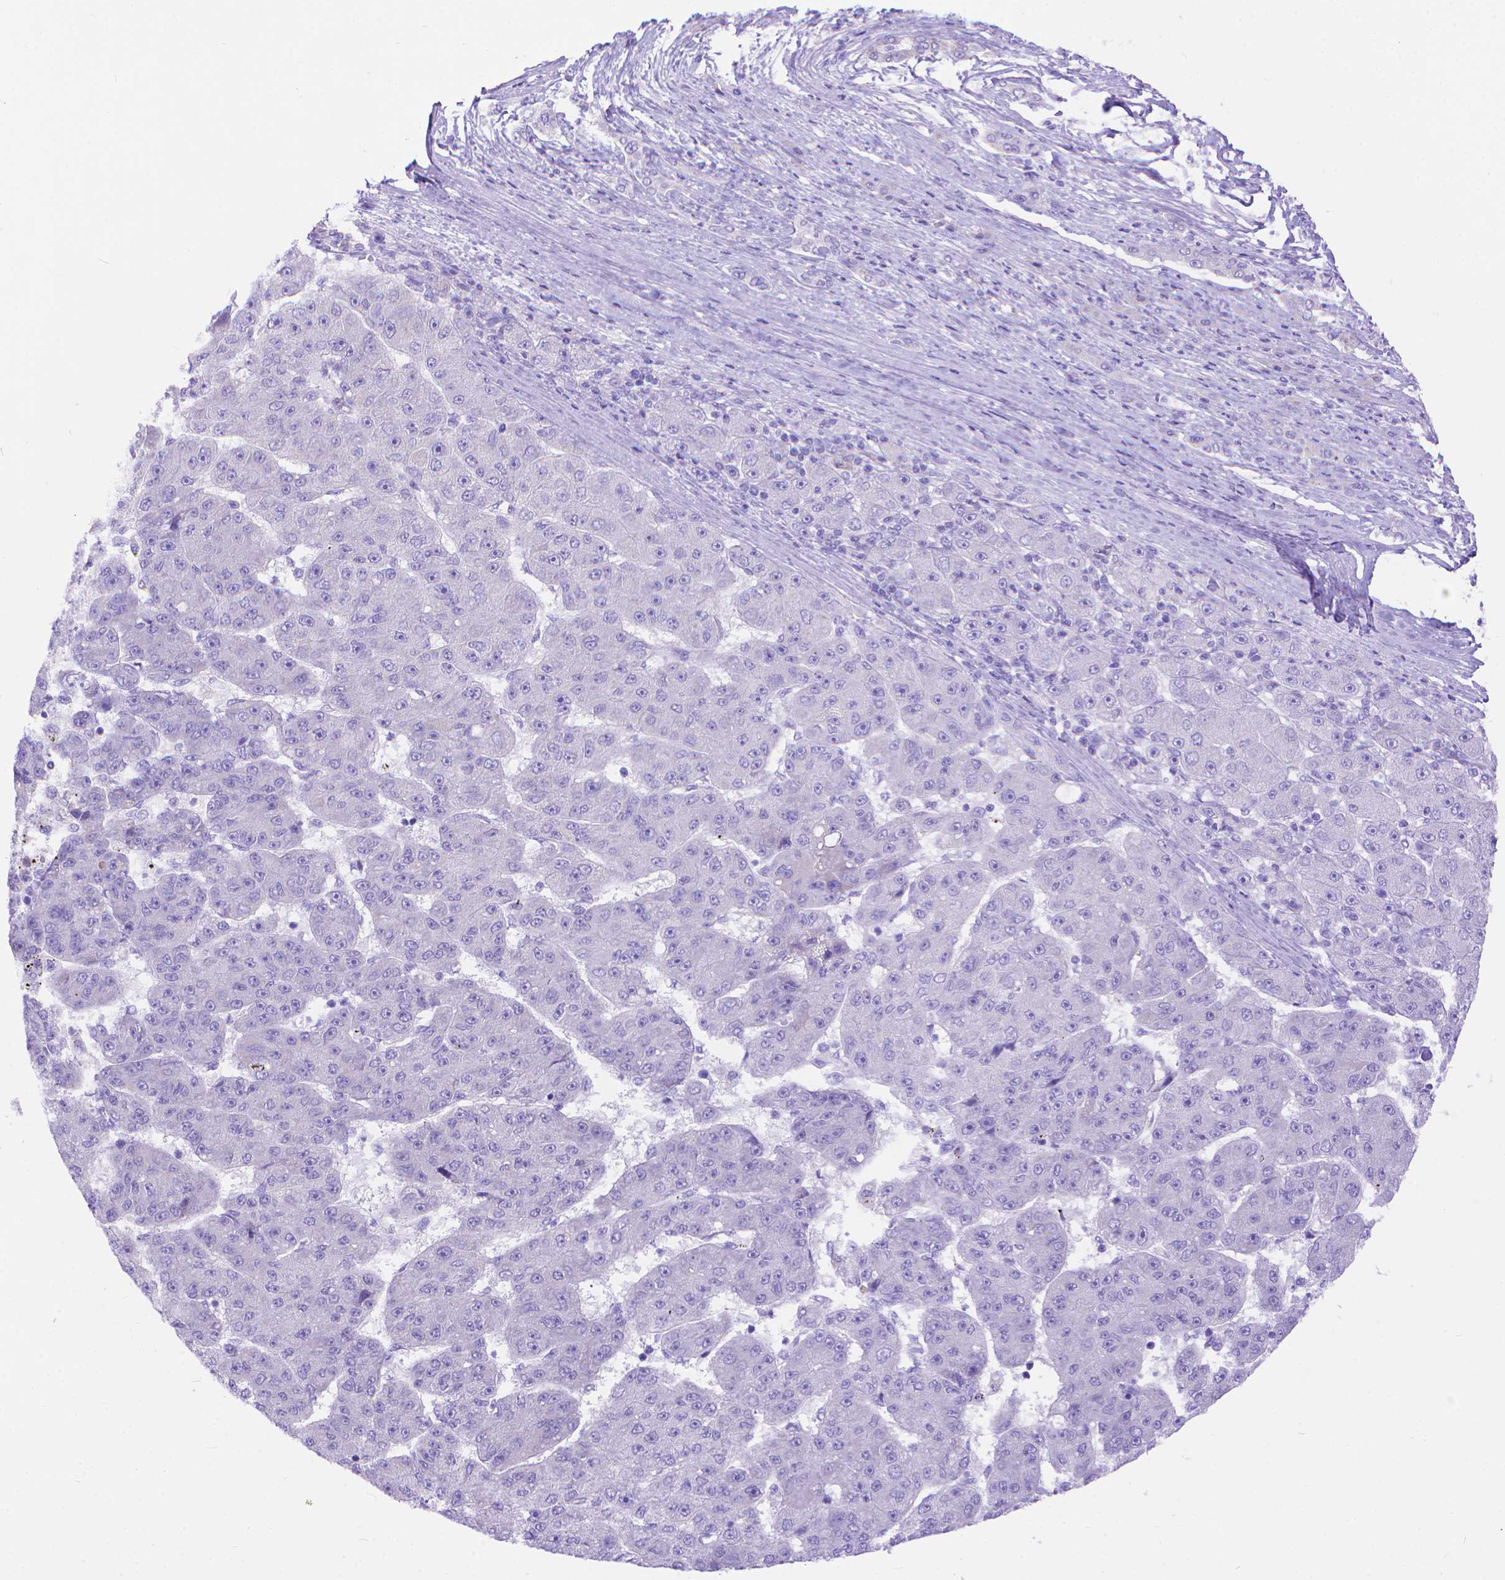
{"staining": {"intensity": "negative", "quantity": "none", "location": "none"}, "tissue": "liver cancer", "cell_type": "Tumor cells", "image_type": "cancer", "snomed": [{"axis": "morphology", "description": "Carcinoma, Hepatocellular, NOS"}, {"axis": "topography", "description": "Liver"}], "caption": "DAB immunohistochemical staining of human hepatocellular carcinoma (liver) exhibits no significant positivity in tumor cells.", "gene": "DHRS2", "patient": {"sex": "male", "age": 67}}